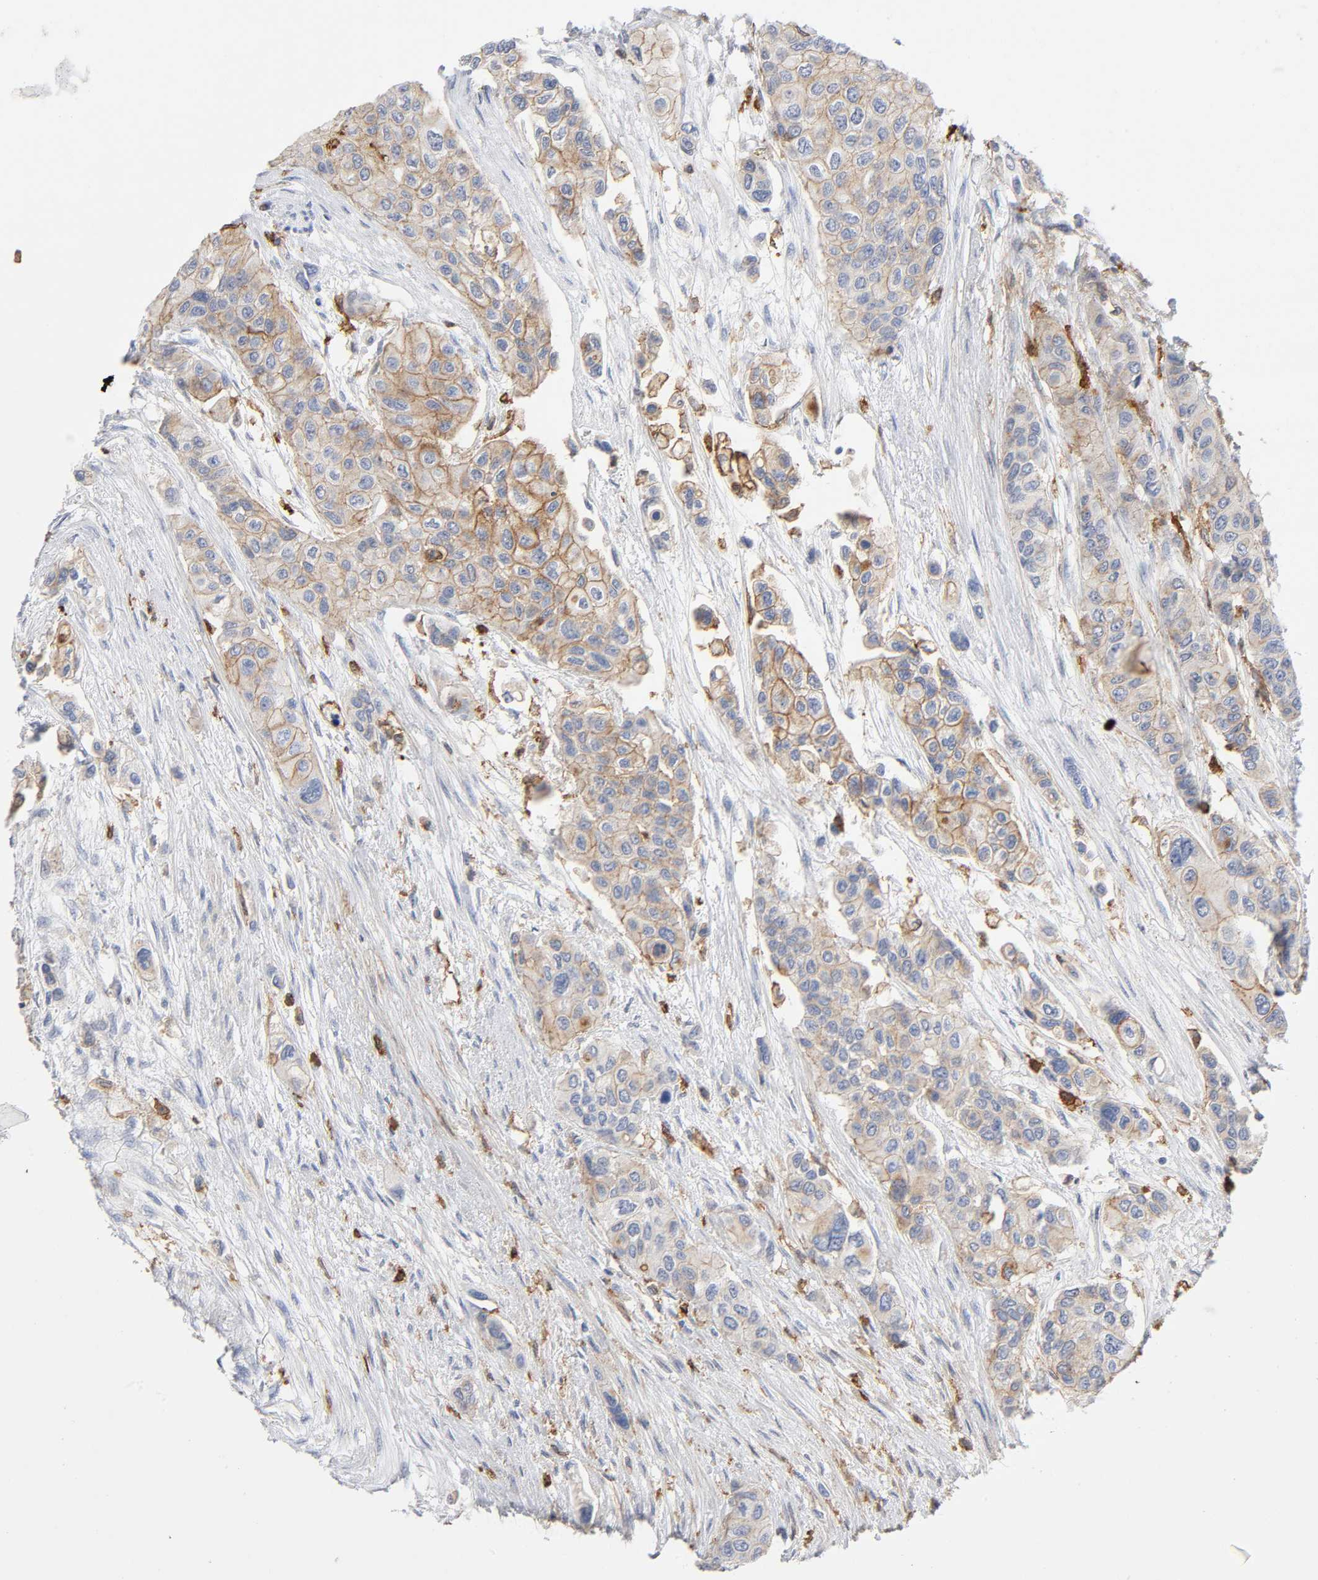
{"staining": {"intensity": "weak", "quantity": "<25%", "location": "cytoplasmic/membranous"}, "tissue": "urothelial cancer", "cell_type": "Tumor cells", "image_type": "cancer", "snomed": [{"axis": "morphology", "description": "Urothelial carcinoma, High grade"}, {"axis": "topography", "description": "Urinary bladder"}], "caption": "Immunohistochemistry (IHC) of urothelial cancer shows no expression in tumor cells.", "gene": "LYN", "patient": {"sex": "female", "age": 56}}